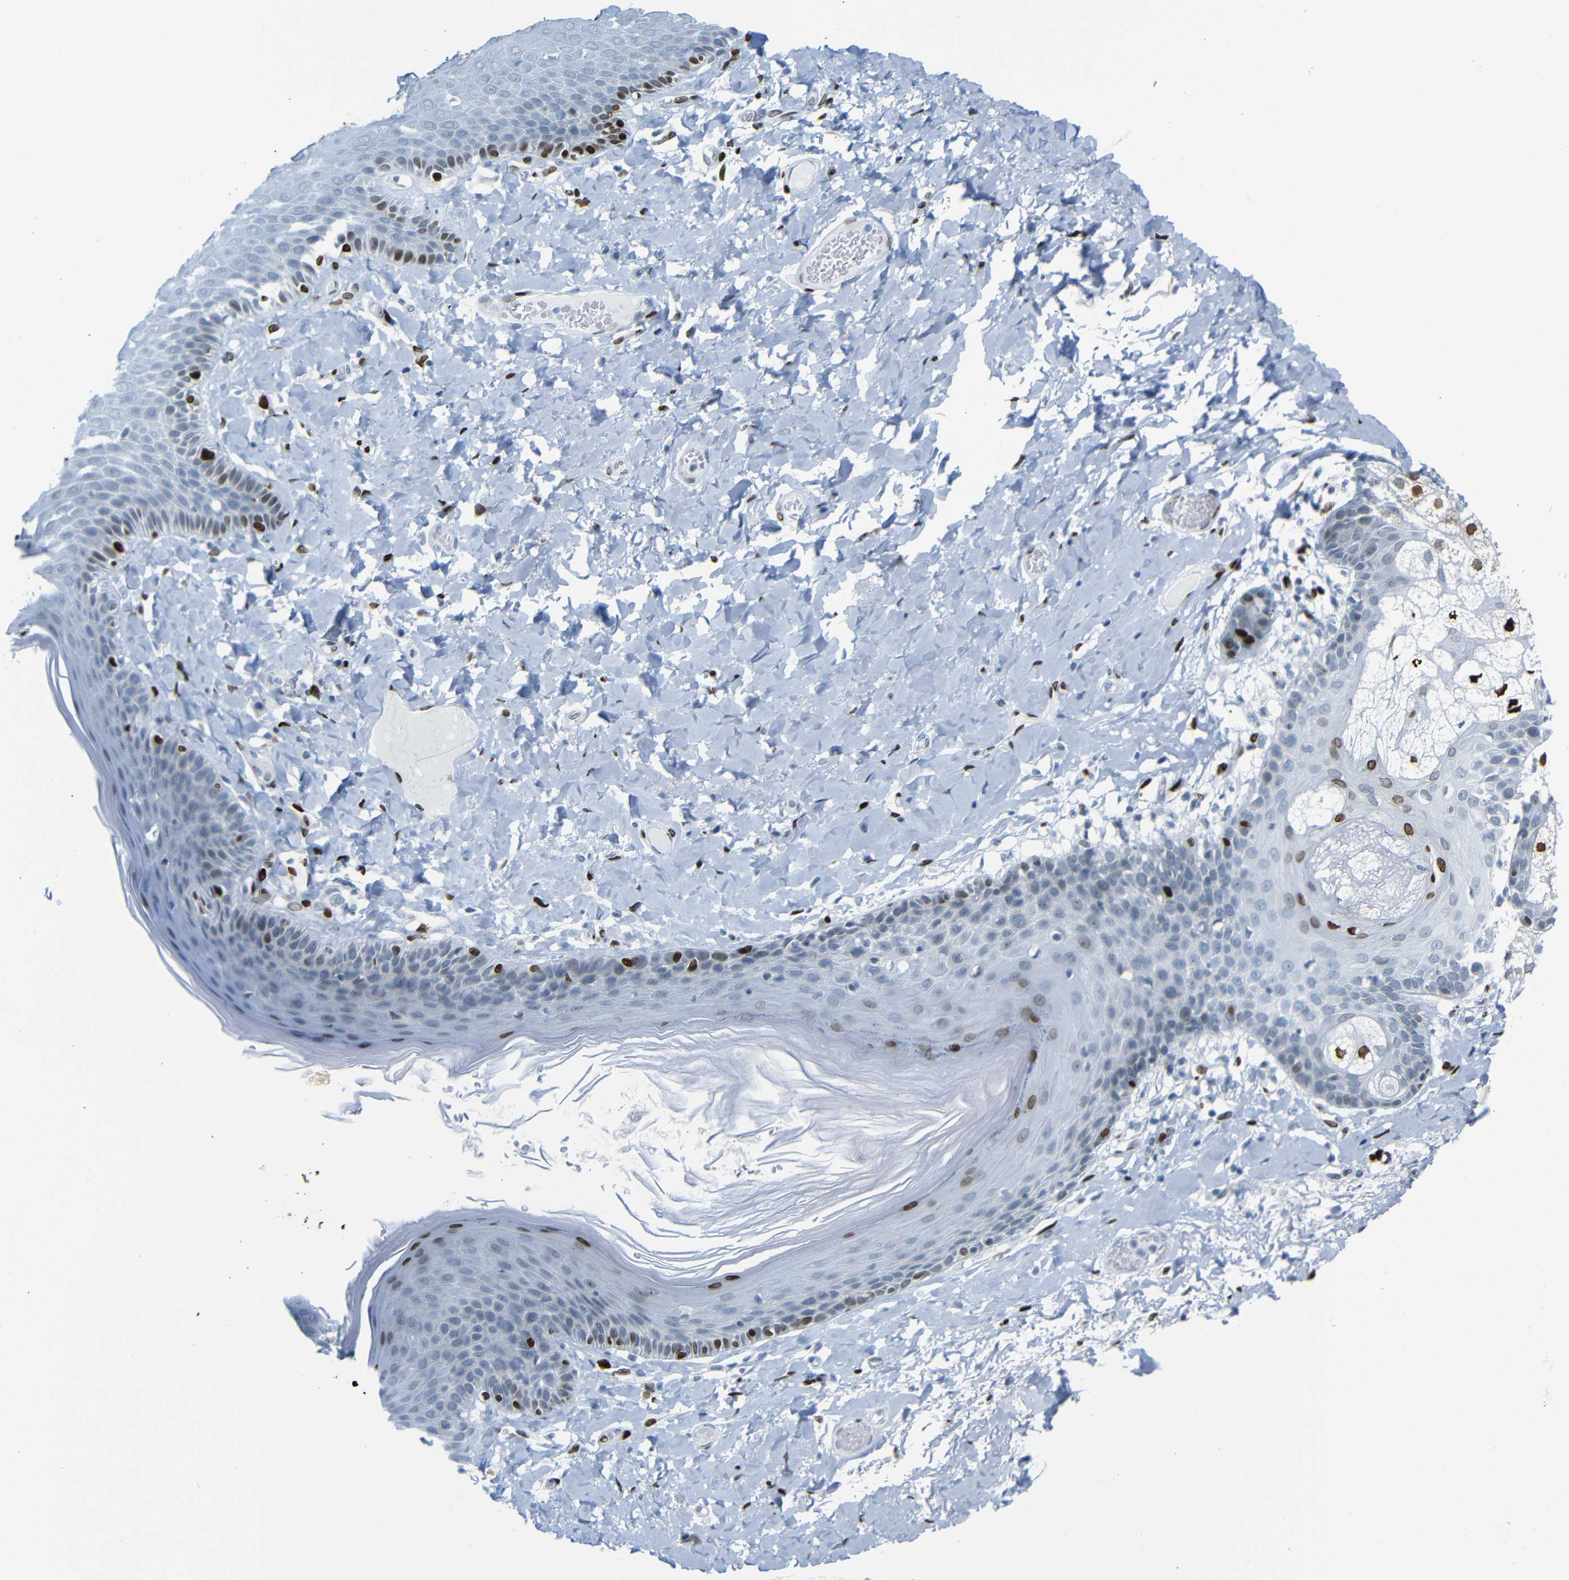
{"staining": {"intensity": "strong", "quantity": "25%-75%", "location": "nuclear"}, "tissue": "skin", "cell_type": "Epidermal cells", "image_type": "normal", "snomed": [{"axis": "morphology", "description": "Normal tissue, NOS"}, {"axis": "topography", "description": "Anal"}], "caption": "Normal skin demonstrates strong nuclear expression in about 25%-75% of epidermal cells.", "gene": "NPIPB15", "patient": {"sex": "male", "age": 69}}